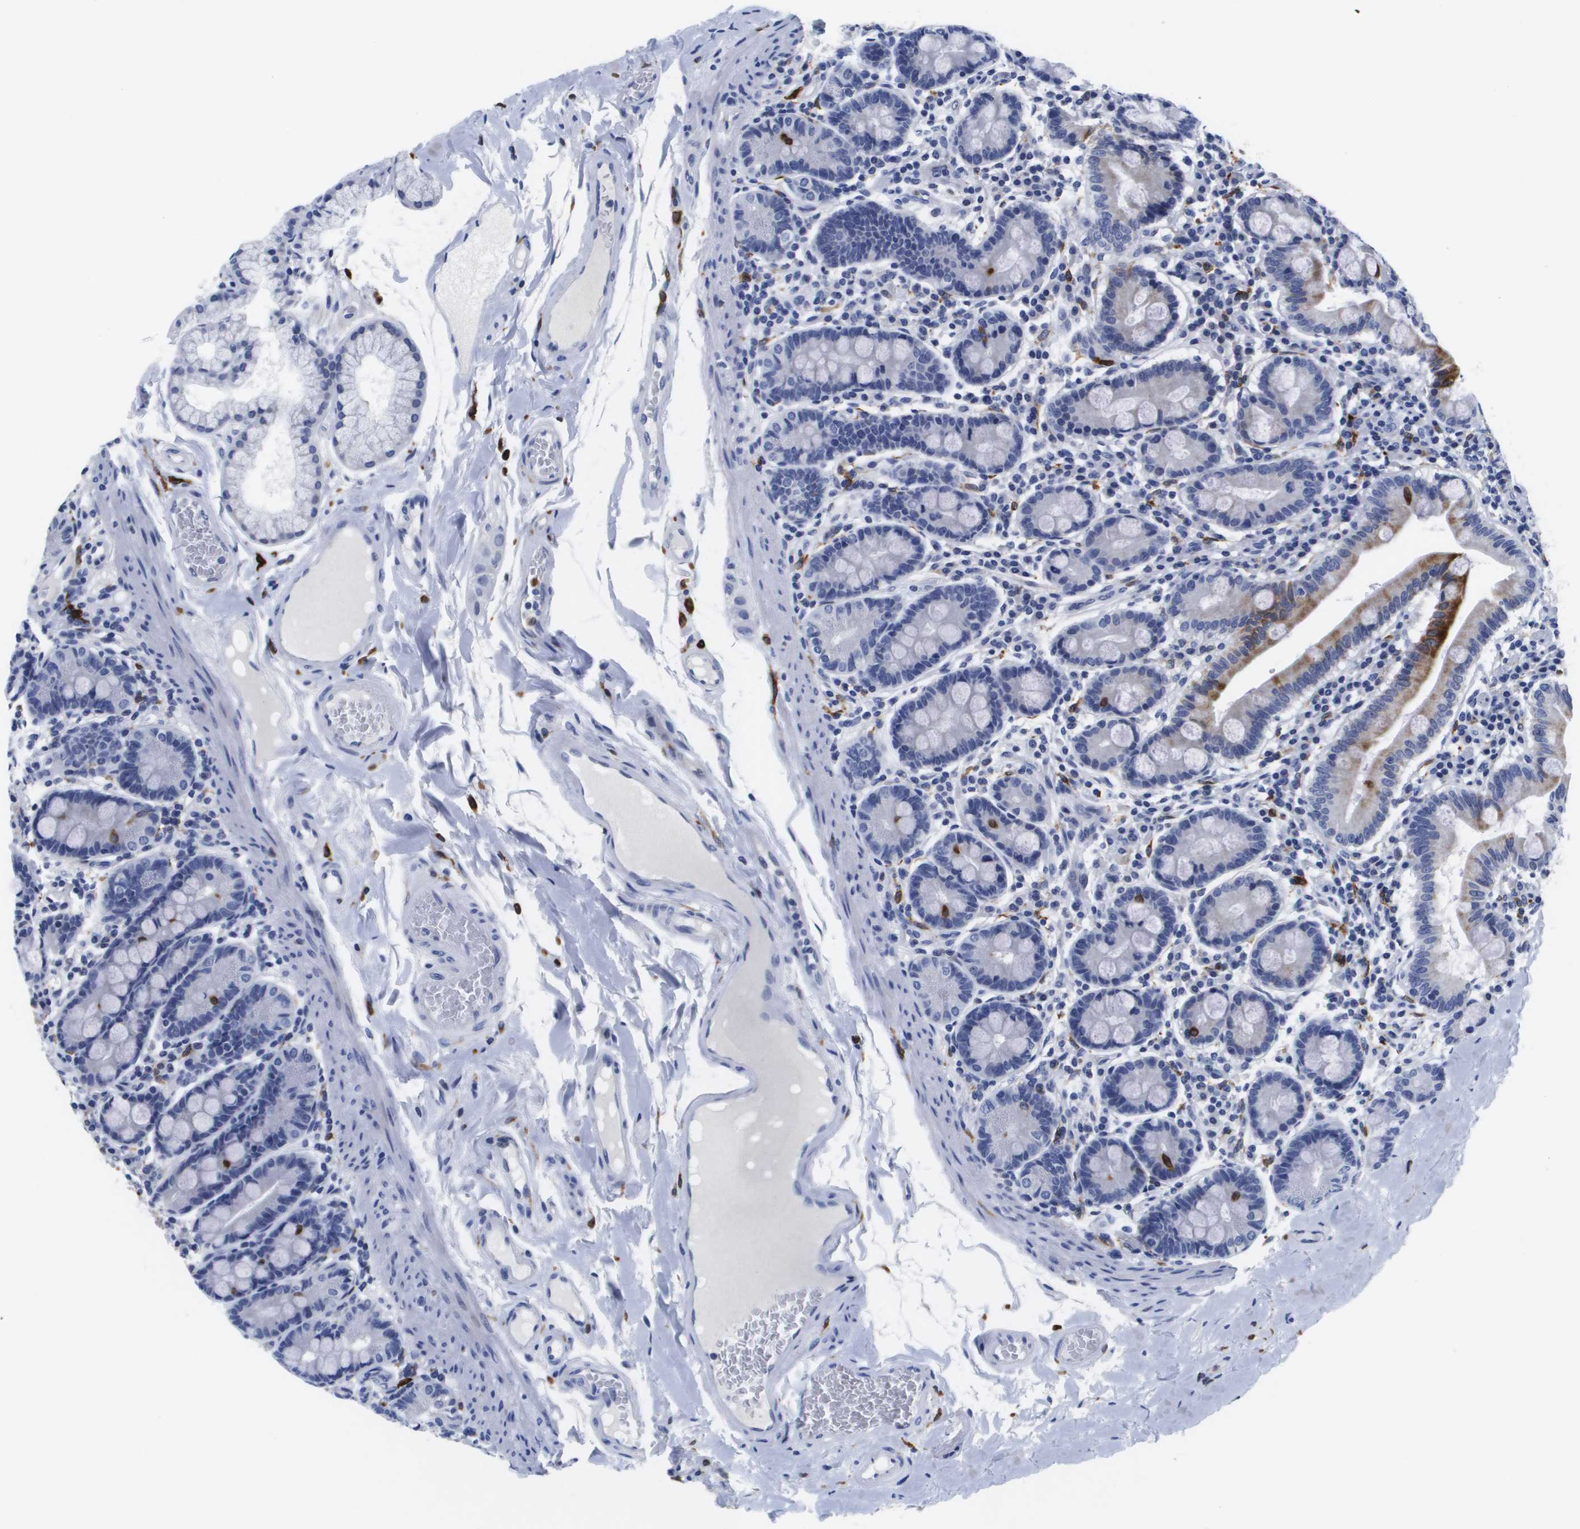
{"staining": {"intensity": "strong", "quantity": "25%-75%", "location": "cytoplasmic/membranous"}, "tissue": "duodenum", "cell_type": "Glandular cells", "image_type": "normal", "snomed": [{"axis": "morphology", "description": "Normal tissue, NOS"}, {"axis": "topography", "description": "Duodenum"}], "caption": "The micrograph demonstrates a brown stain indicating the presence of a protein in the cytoplasmic/membranous of glandular cells in duodenum.", "gene": "HMOX1", "patient": {"sex": "male", "age": 50}}